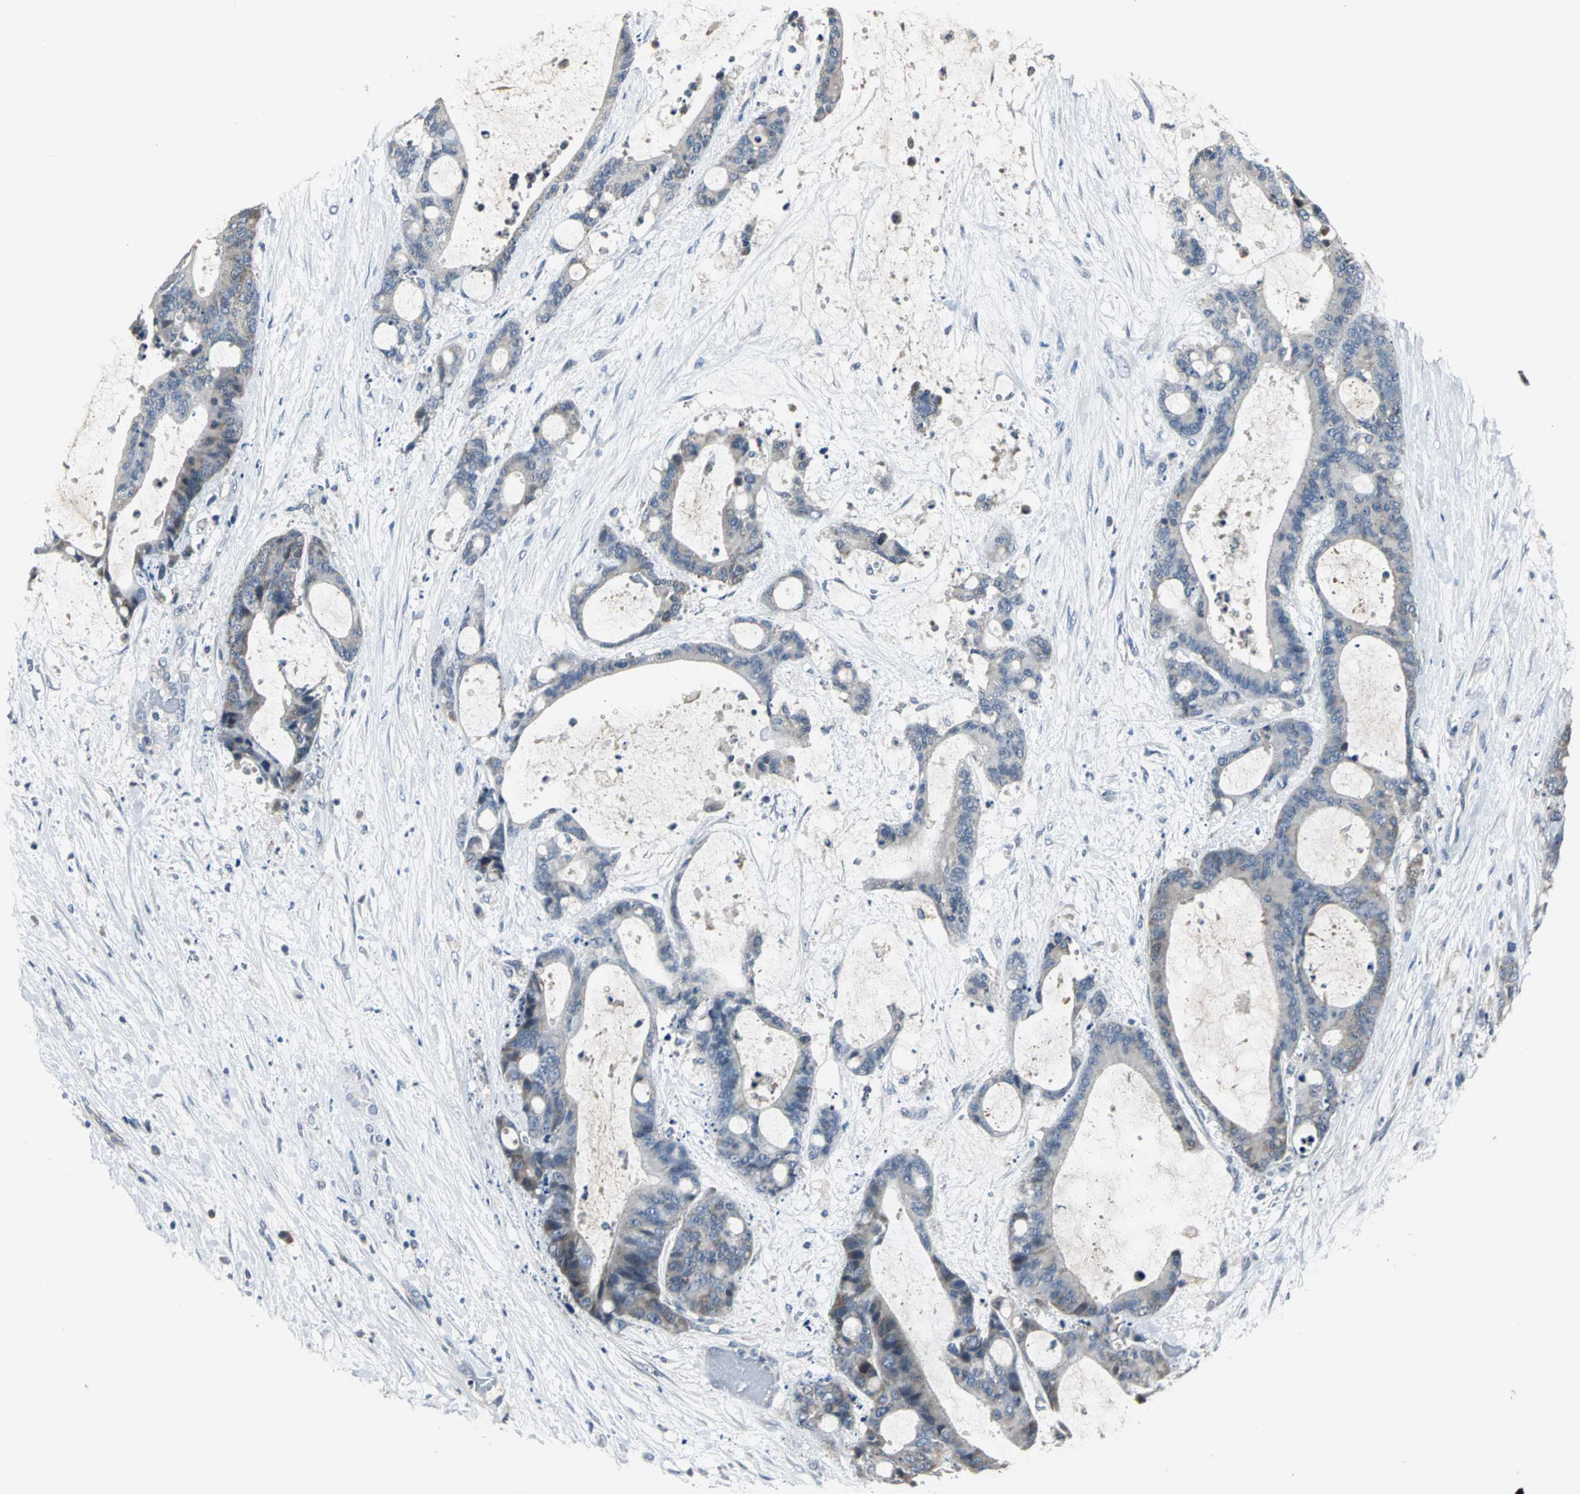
{"staining": {"intensity": "weak", "quantity": "25%-75%", "location": "cytoplasmic/membranous"}, "tissue": "liver cancer", "cell_type": "Tumor cells", "image_type": "cancer", "snomed": [{"axis": "morphology", "description": "Cholangiocarcinoma"}, {"axis": "topography", "description": "Liver"}], "caption": "Immunohistochemistry (DAB (3,3'-diaminobenzidine)) staining of liver cancer (cholangiocarcinoma) displays weak cytoplasmic/membranous protein expression in approximately 25%-75% of tumor cells. The staining was performed using DAB (3,3'-diaminobenzidine) to visualize the protein expression in brown, while the nuclei were stained in blue with hematoxylin (Magnification: 20x).", "gene": "JADE3", "patient": {"sex": "female", "age": 73}}